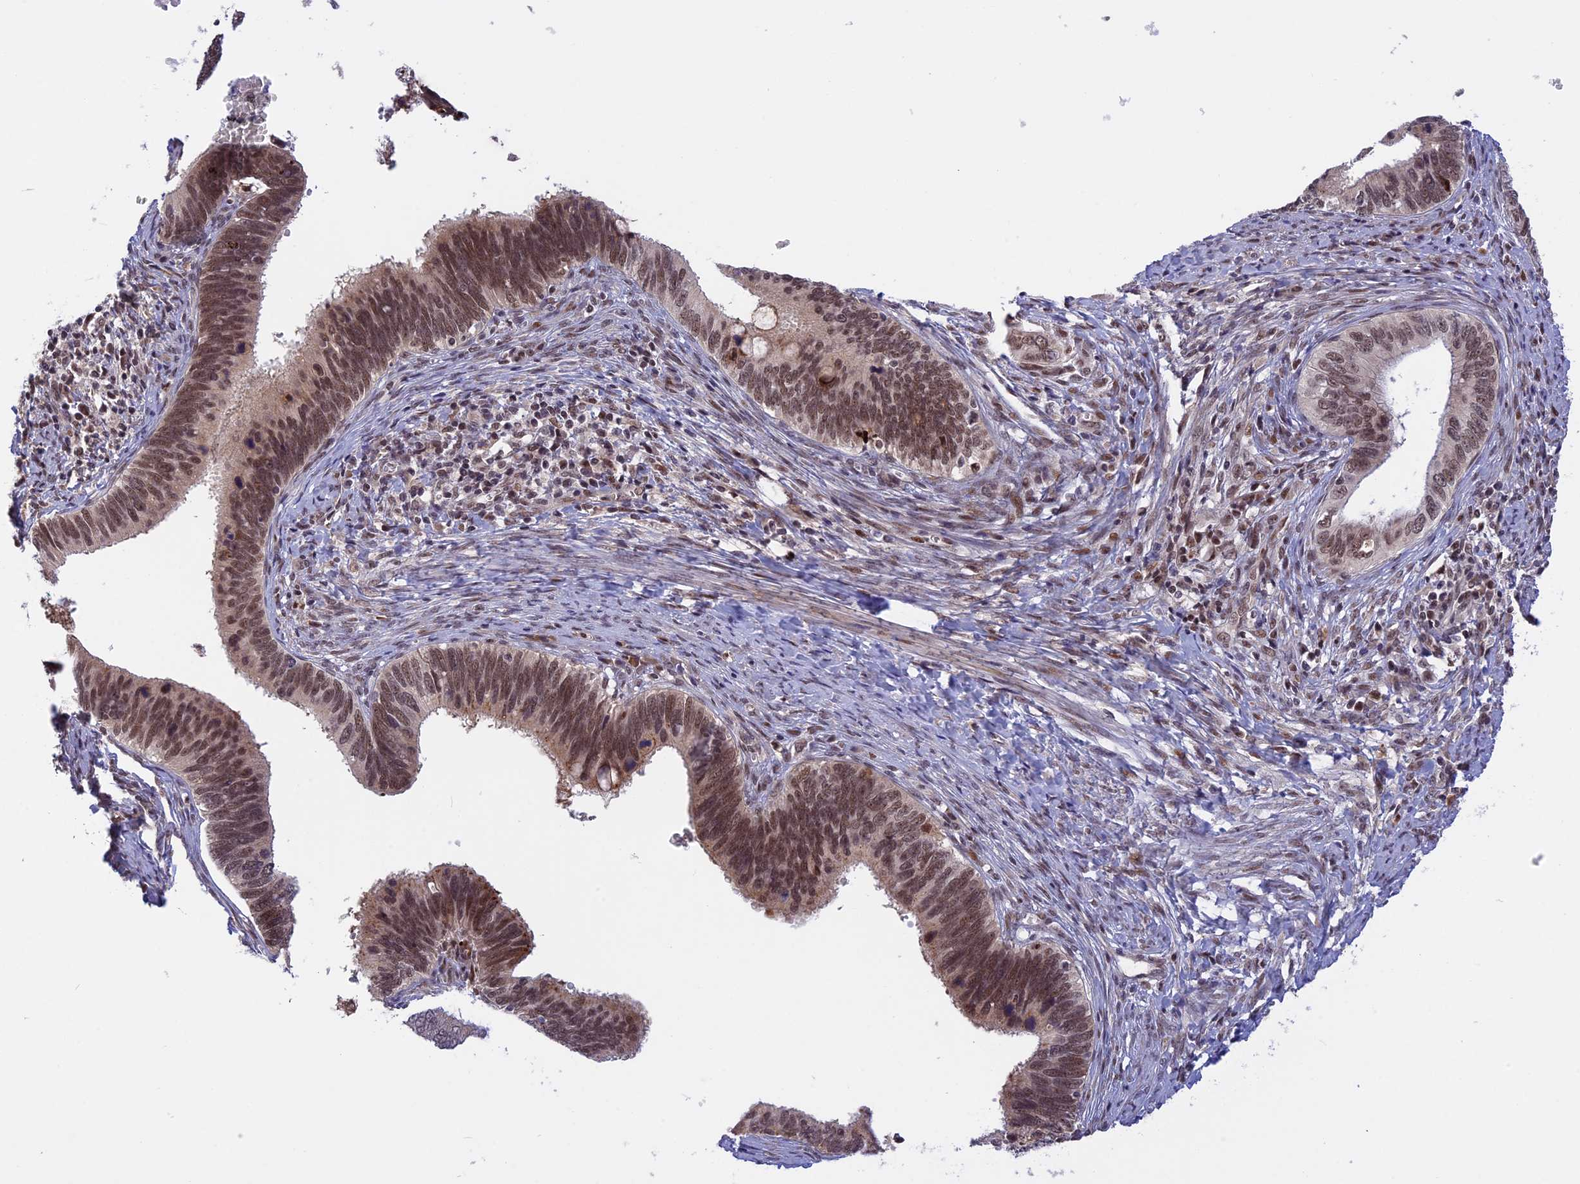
{"staining": {"intensity": "moderate", "quantity": ">75%", "location": "nuclear"}, "tissue": "cervical cancer", "cell_type": "Tumor cells", "image_type": "cancer", "snomed": [{"axis": "morphology", "description": "Adenocarcinoma, NOS"}, {"axis": "topography", "description": "Cervix"}], "caption": "A brown stain highlights moderate nuclear positivity of a protein in adenocarcinoma (cervical) tumor cells. (Stains: DAB in brown, nuclei in blue, Microscopy: brightfield microscopy at high magnification).", "gene": "POLR2C", "patient": {"sex": "female", "age": 42}}